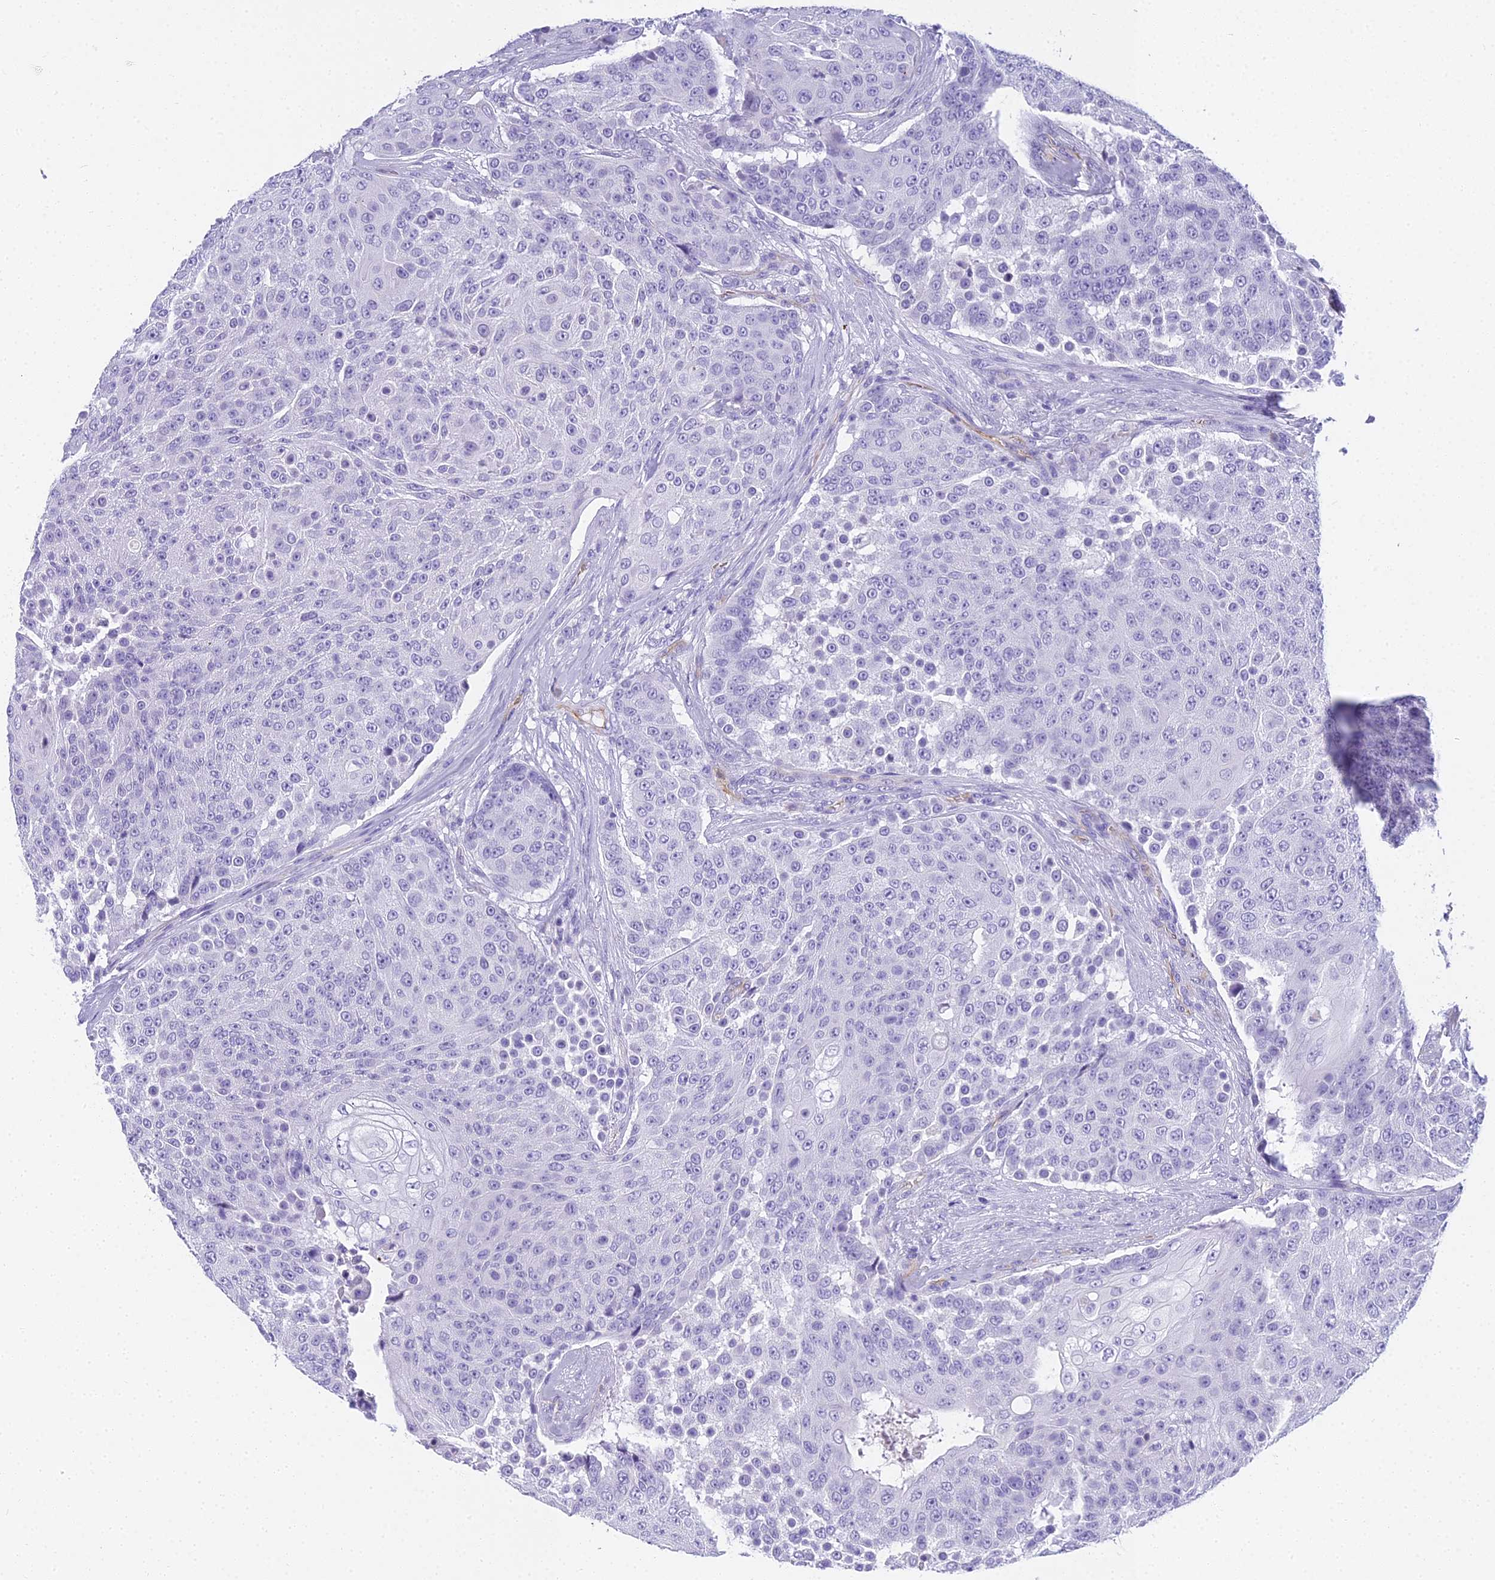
{"staining": {"intensity": "negative", "quantity": "none", "location": "none"}, "tissue": "urothelial cancer", "cell_type": "Tumor cells", "image_type": "cancer", "snomed": [{"axis": "morphology", "description": "Urothelial carcinoma, High grade"}, {"axis": "topography", "description": "Urinary bladder"}], "caption": "Immunohistochemistry photomicrograph of neoplastic tissue: urothelial carcinoma (high-grade) stained with DAB exhibits no significant protein expression in tumor cells. The staining was performed using DAB (3,3'-diaminobenzidine) to visualize the protein expression in brown, while the nuclei were stained in blue with hematoxylin (Magnification: 20x).", "gene": "NINJ1", "patient": {"sex": "female", "age": 63}}